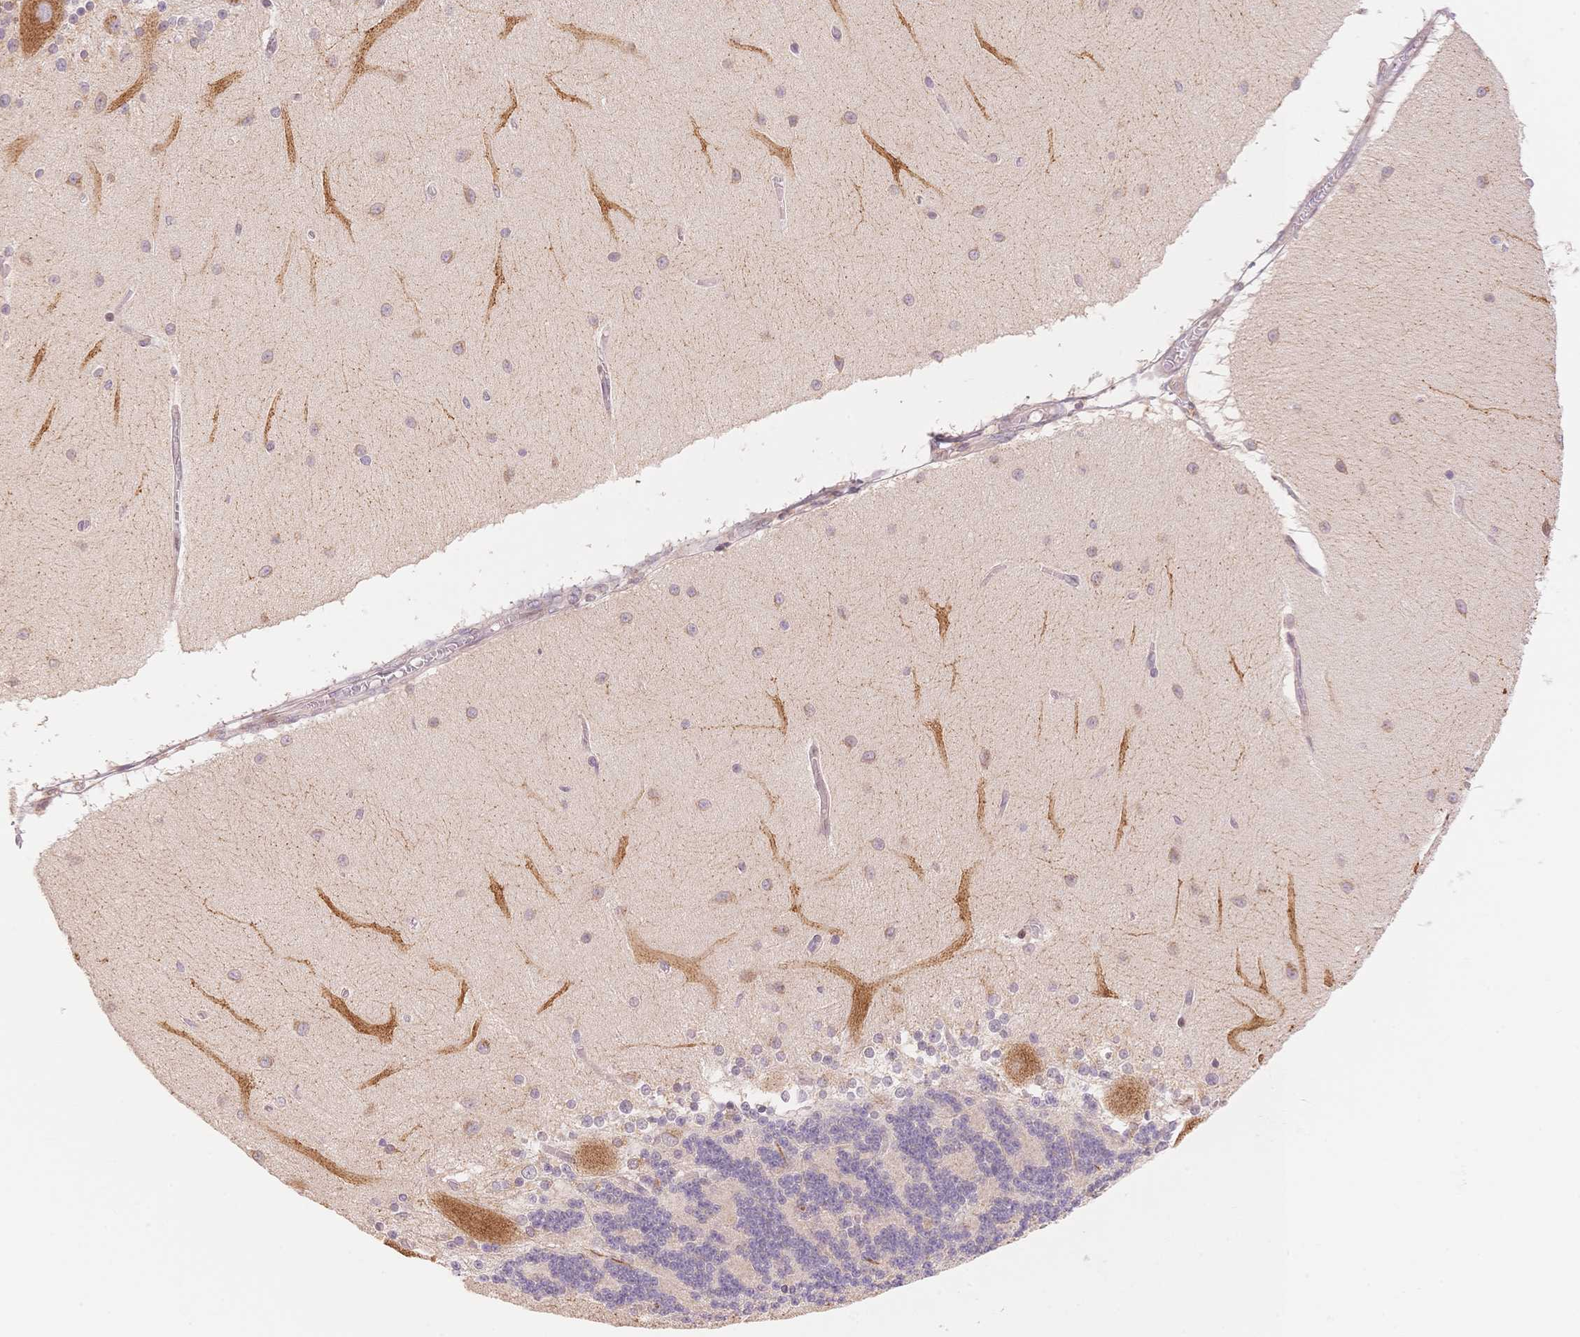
{"staining": {"intensity": "negative", "quantity": "none", "location": "none"}, "tissue": "cerebellum", "cell_type": "Cells in granular layer", "image_type": "normal", "snomed": [{"axis": "morphology", "description": "Normal tissue, NOS"}, {"axis": "topography", "description": "Cerebellum"}], "caption": "An immunohistochemistry photomicrograph of benign cerebellum is shown. There is no staining in cells in granular layer of cerebellum. (DAB immunohistochemistry (IHC), high magnification).", "gene": "STK39", "patient": {"sex": "female", "age": 54}}